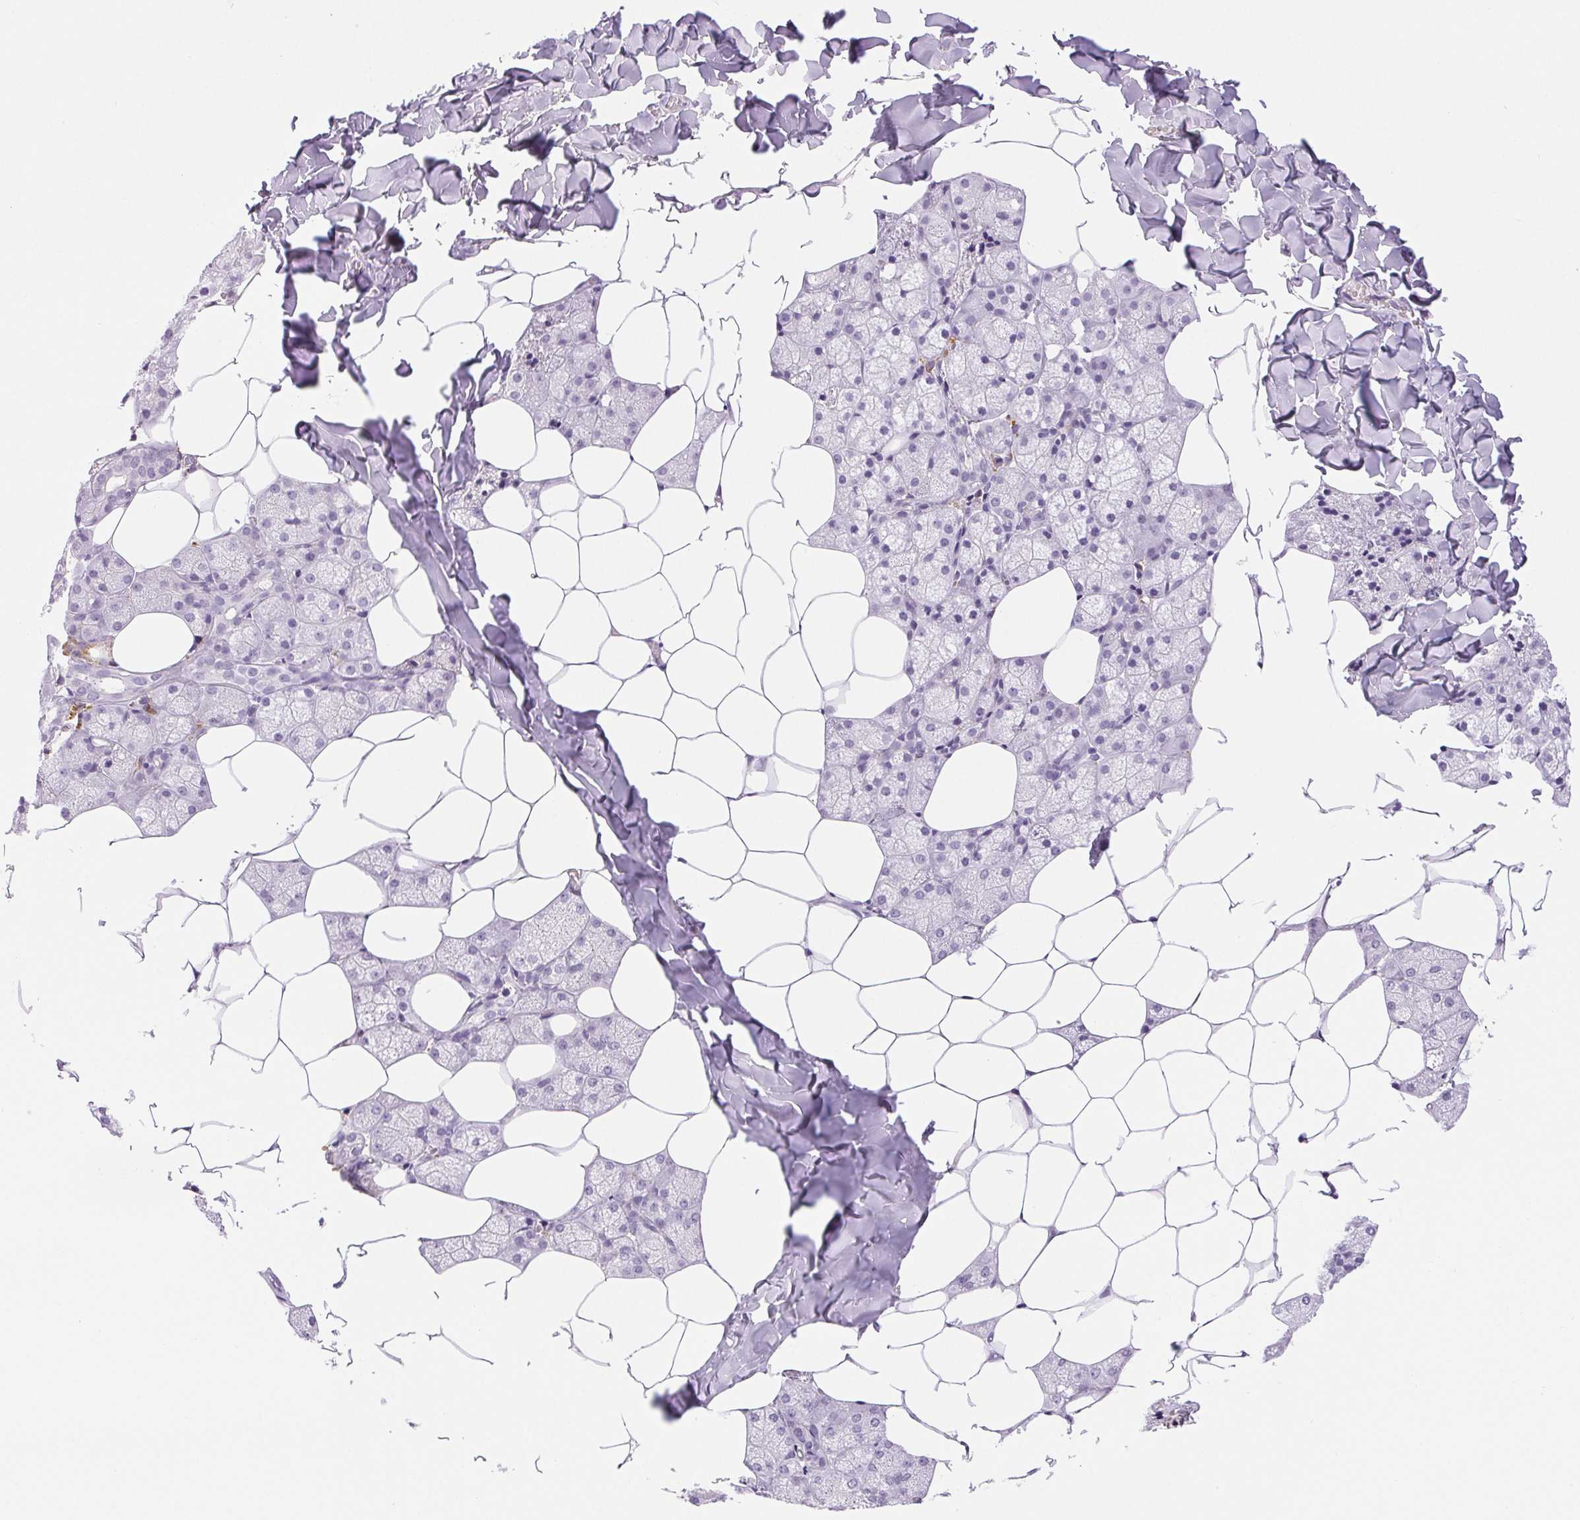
{"staining": {"intensity": "negative", "quantity": "none", "location": "none"}, "tissue": "salivary gland", "cell_type": "Glandular cells", "image_type": "normal", "snomed": [{"axis": "morphology", "description": "Normal tissue, NOS"}, {"axis": "topography", "description": "Salivary gland"}], "caption": "This is an IHC image of unremarkable human salivary gland. There is no expression in glandular cells.", "gene": "IFIT1B", "patient": {"sex": "female", "age": 43}}